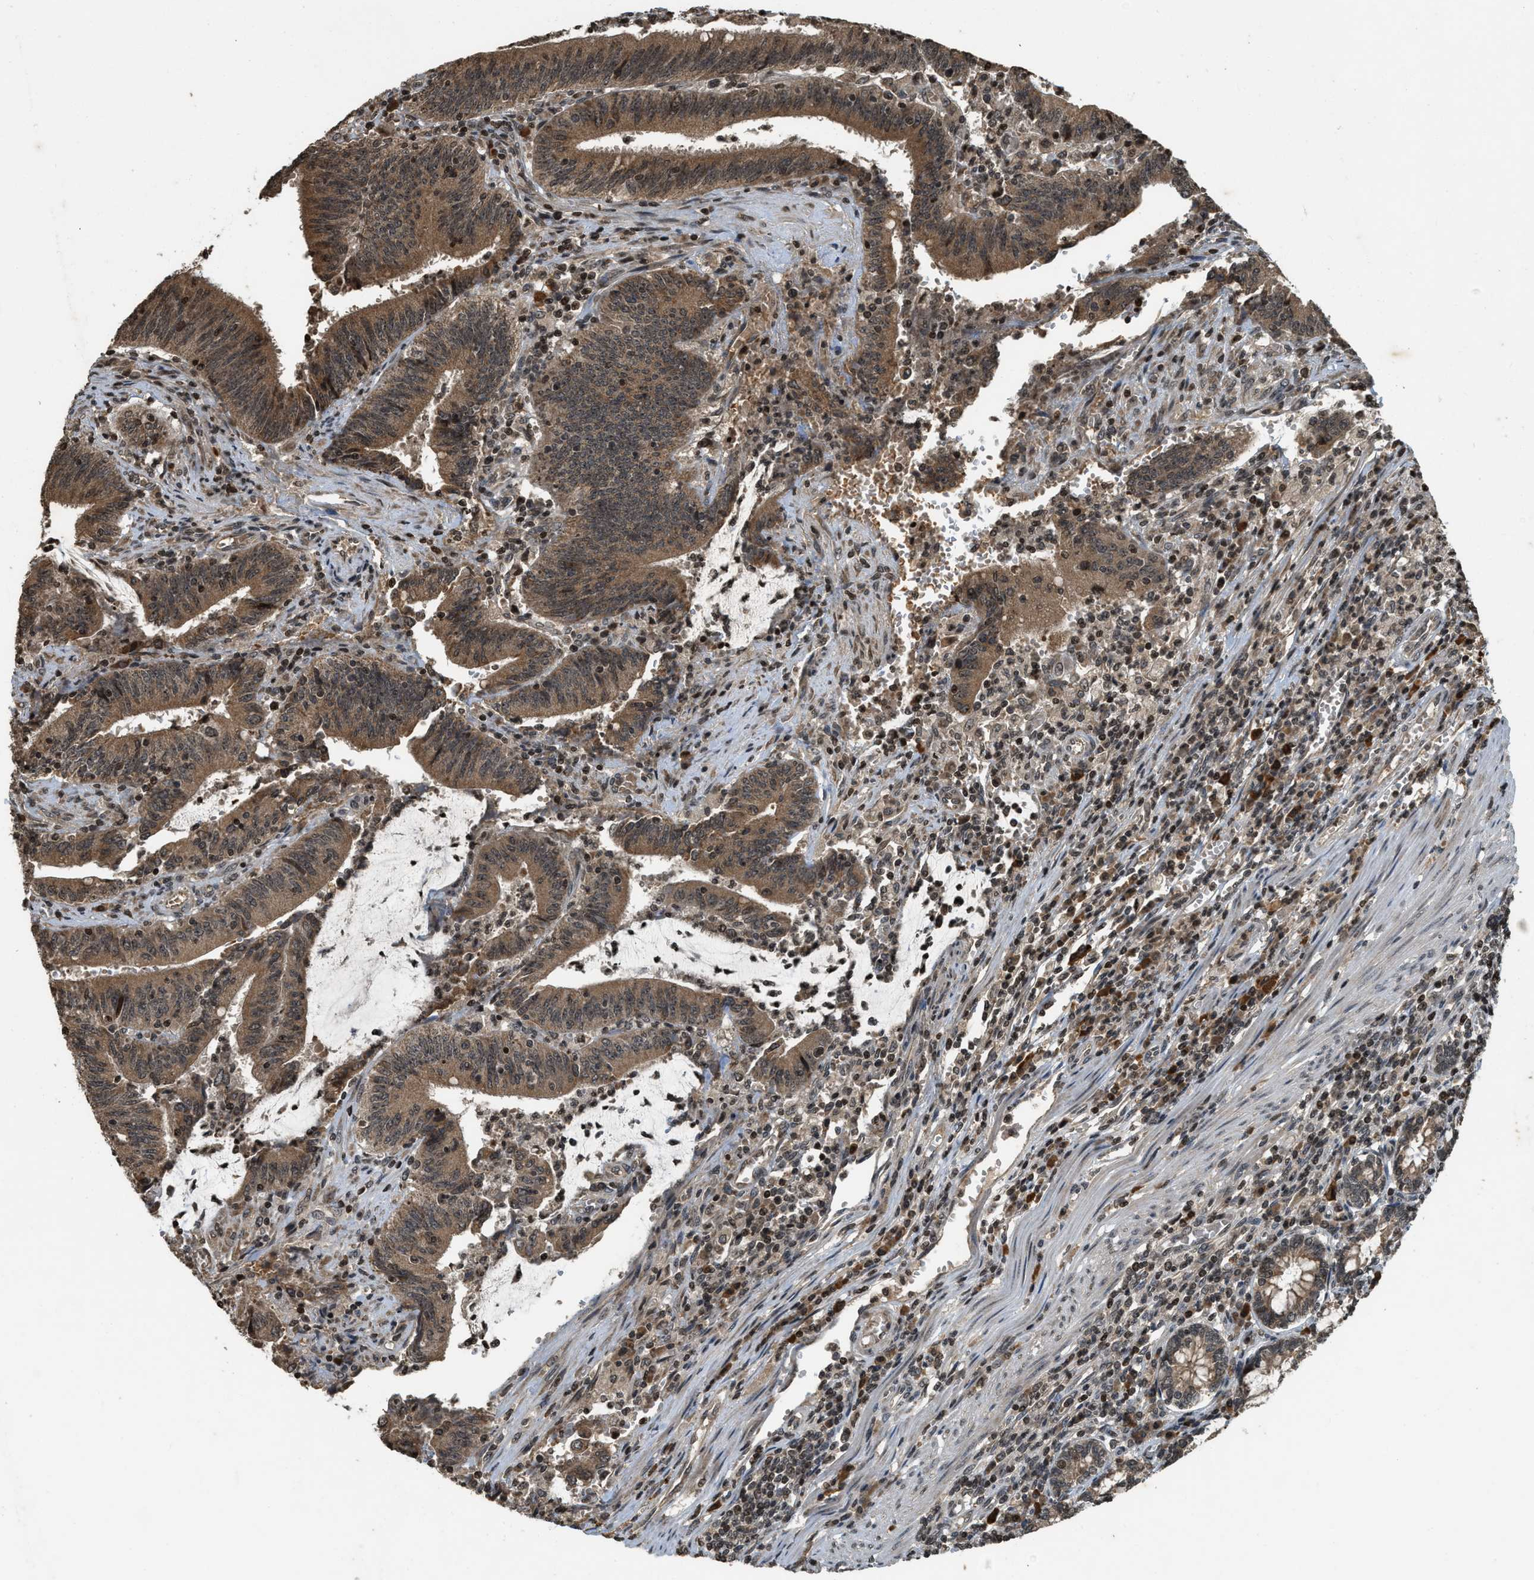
{"staining": {"intensity": "moderate", "quantity": ">75%", "location": "cytoplasmic/membranous,nuclear"}, "tissue": "colorectal cancer", "cell_type": "Tumor cells", "image_type": "cancer", "snomed": [{"axis": "morphology", "description": "Normal tissue, NOS"}, {"axis": "morphology", "description": "Adenocarcinoma, NOS"}, {"axis": "topography", "description": "Rectum"}], "caption": "High-magnification brightfield microscopy of colorectal cancer (adenocarcinoma) stained with DAB (3,3'-diaminobenzidine) (brown) and counterstained with hematoxylin (blue). tumor cells exhibit moderate cytoplasmic/membranous and nuclear staining is identified in about>75% of cells.", "gene": "SIAH1", "patient": {"sex": "female", "age": 66}}